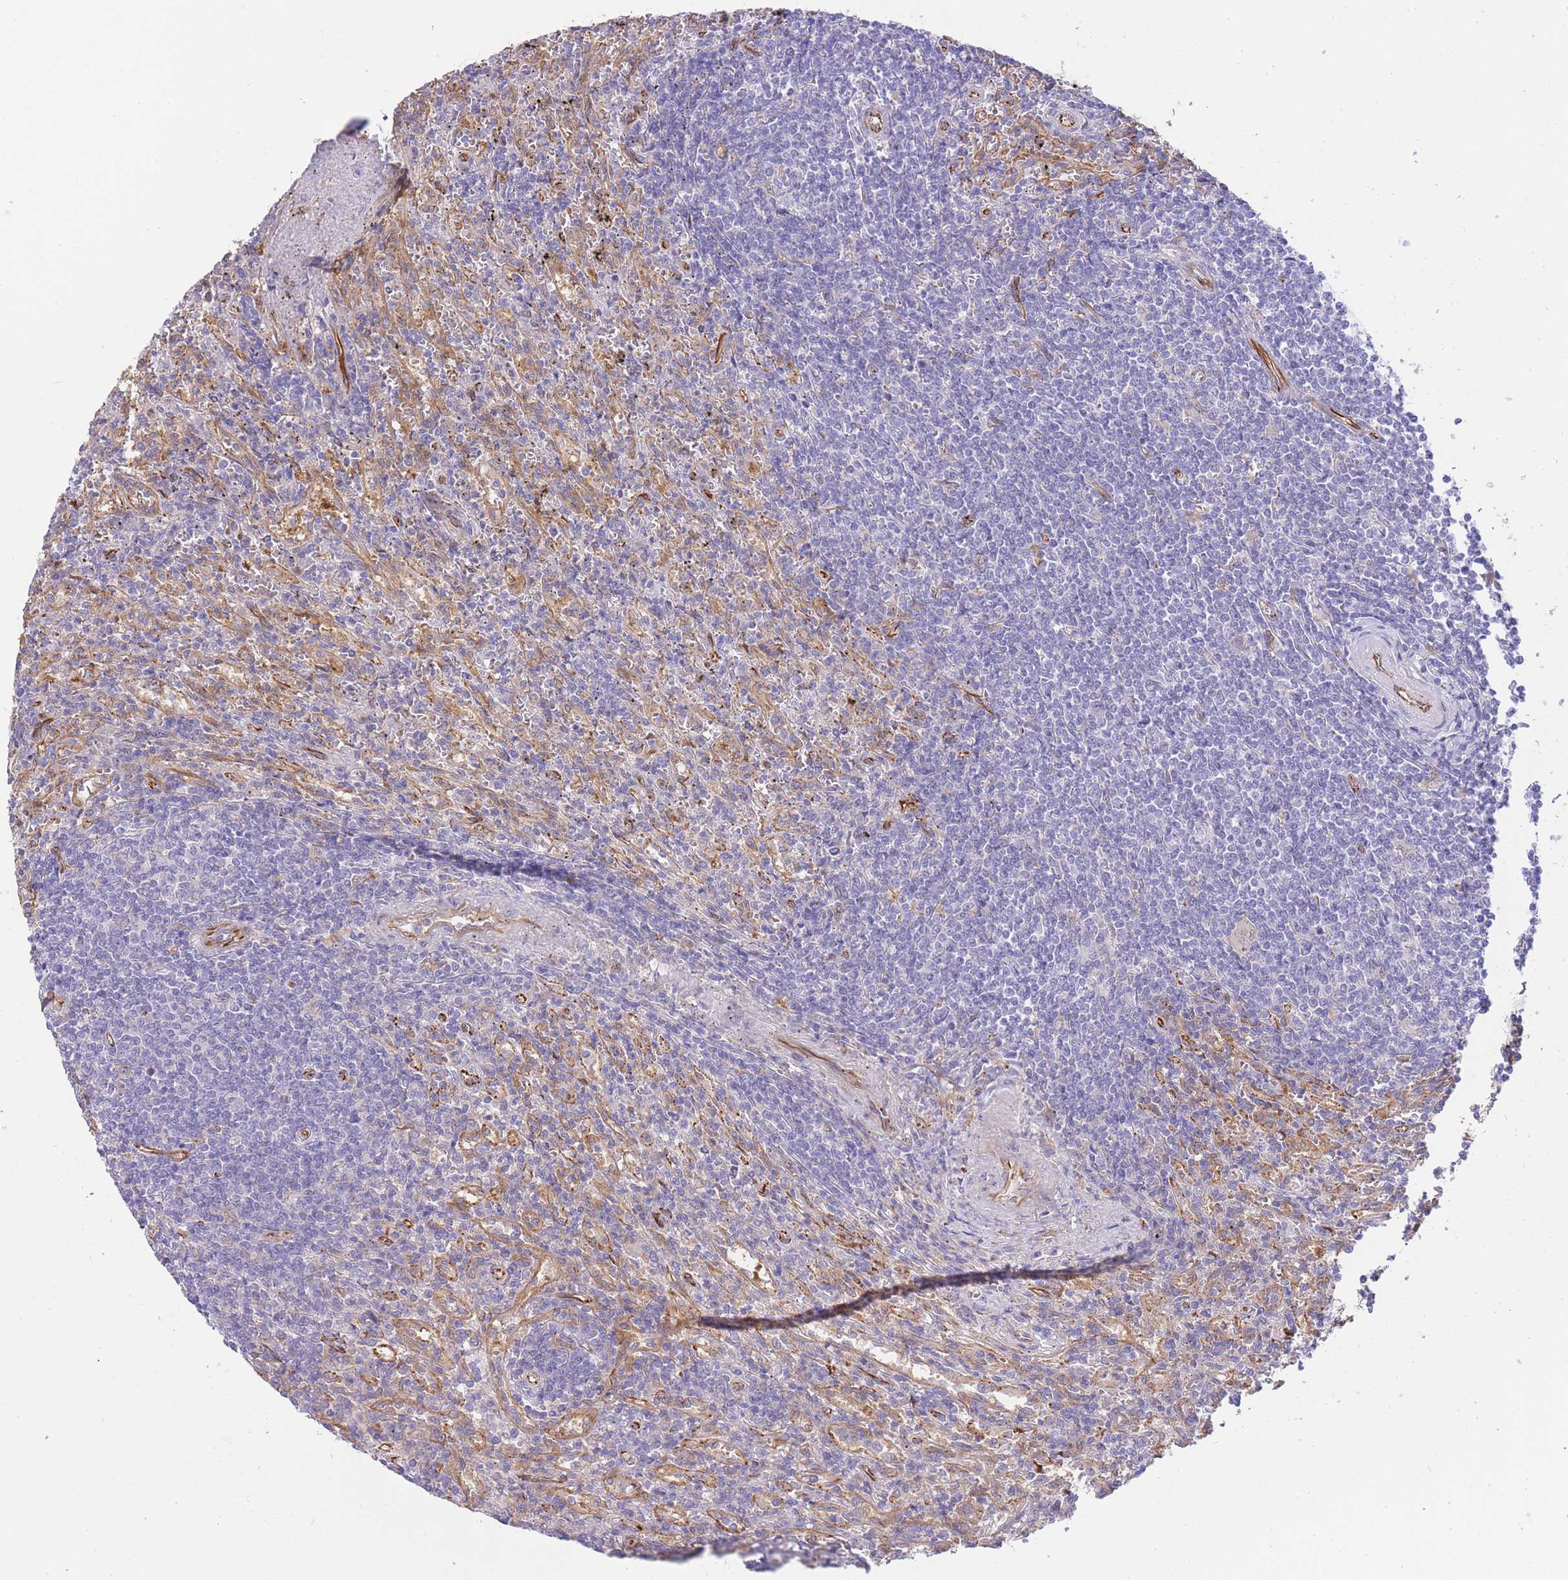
{"staining": {"intensity": "negative", "quantity": "none", "location": "none"}, "tissue": "lymphoma", "cell_type": "Tumor cells", "image_type": "cancer", "snomed": [{"axis": "morphology", "description": "Malignant lymphoma, non-Hodgkin's type, Low grade"}, {"axis": "topography", "description": "Spleen"}], "caption": "Immunohistochemistry of human lymphoma demonstrates no positivity in tumor cells.", "gene": "ECPAS", "patient": {"sex": "male", "age": 76}}